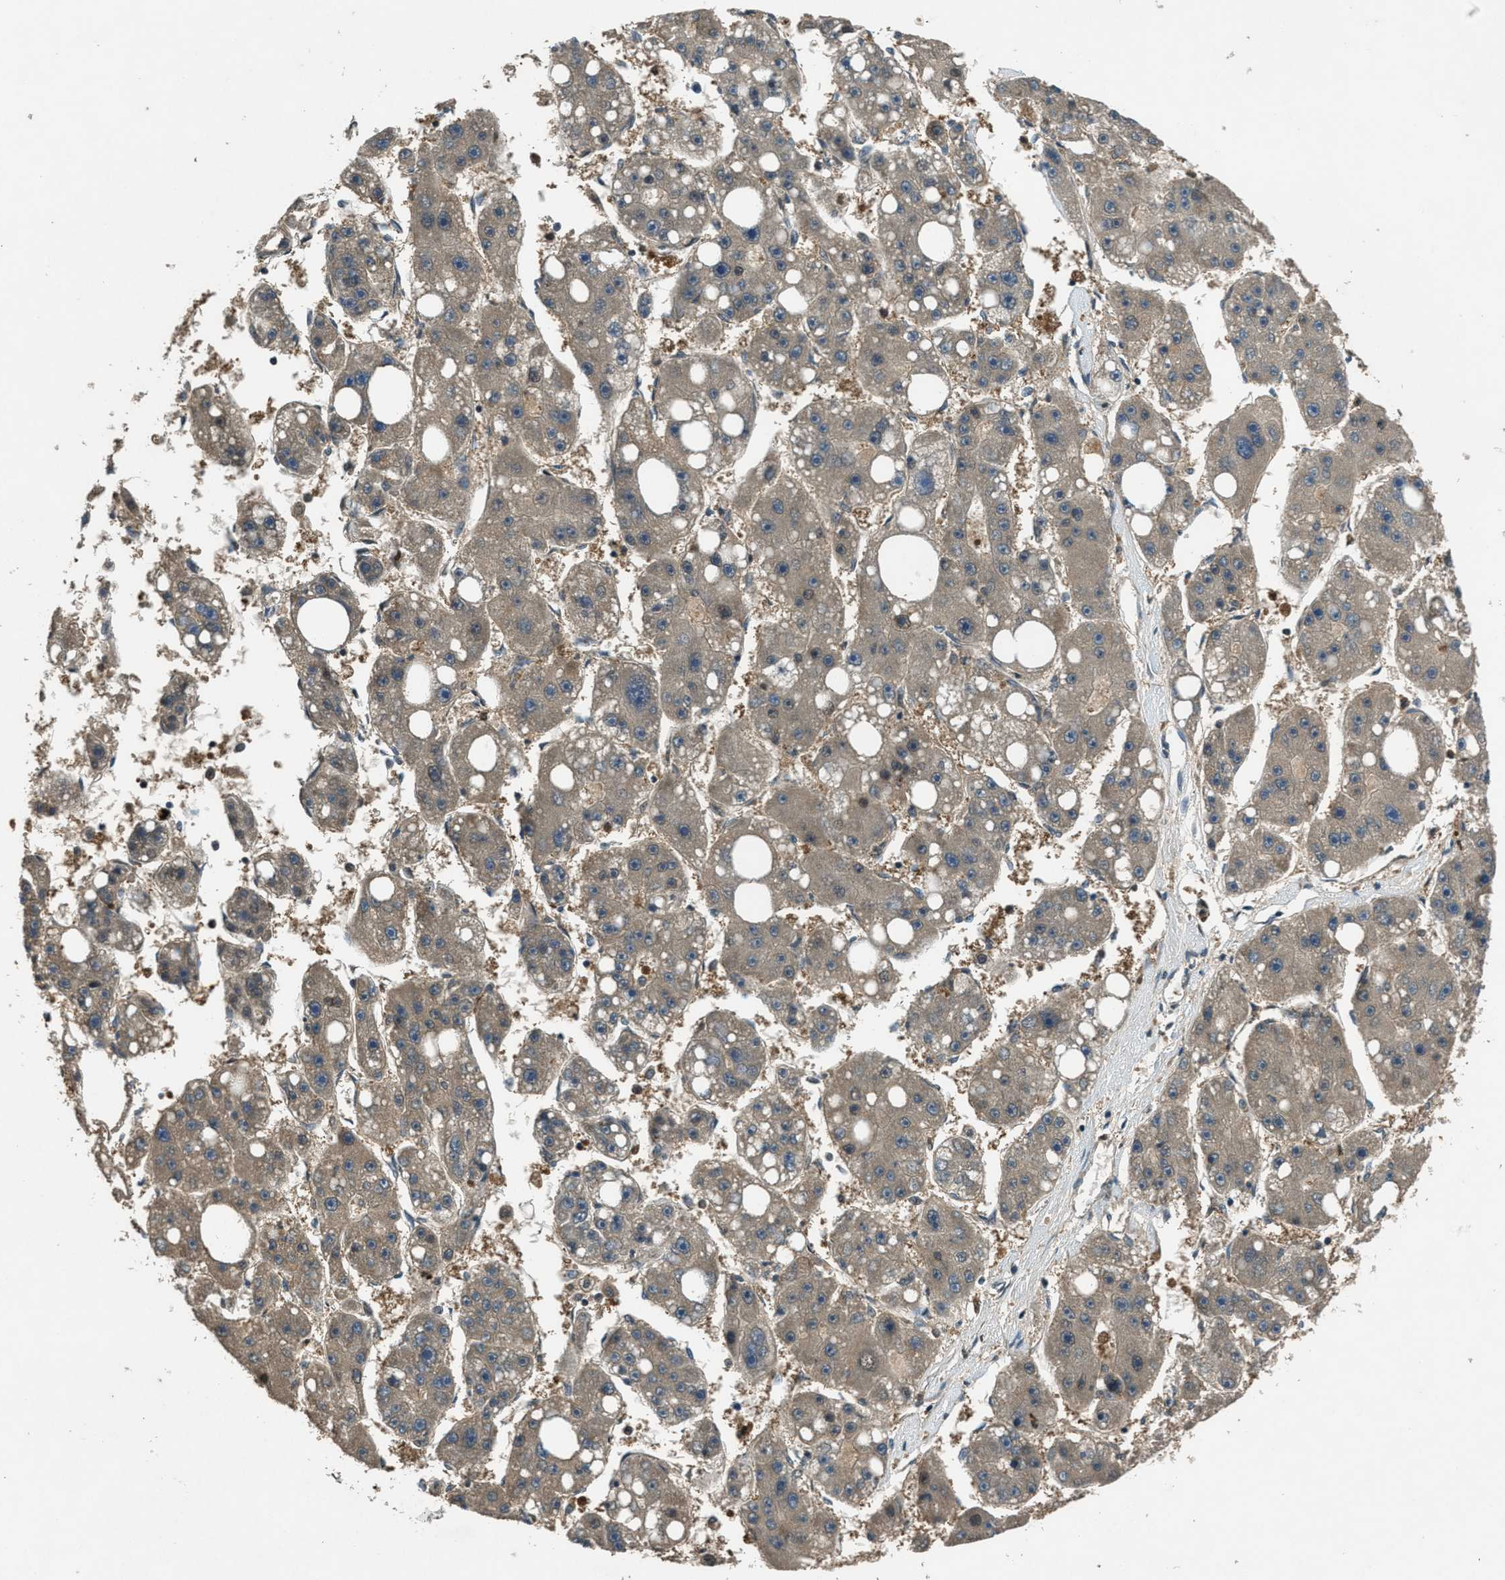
{"staining": {"intensity": "weak", "quantity": ">75%", "location": "cytoplasmic/membranous"}, "tissue": "liver cancer", "cell_type": "Tumor cells", "image_type": "cancer", "snomed": [{"axis": "morphology", "description": "Carcinoma, Hepatocellular, NOS"}, {"axis": "topography", "description": "Liver"}], "caption": "A micrograph of hepatocellular carcinoma (liver) stained for a protein demonstrates weak cytoplasmic/membranous brown staining in tumor cells. (Brightfield microscopy of DAB IHC at high magnification).", "gene": "DUSP6", "patient": {"sex": "female", "age": 61}}